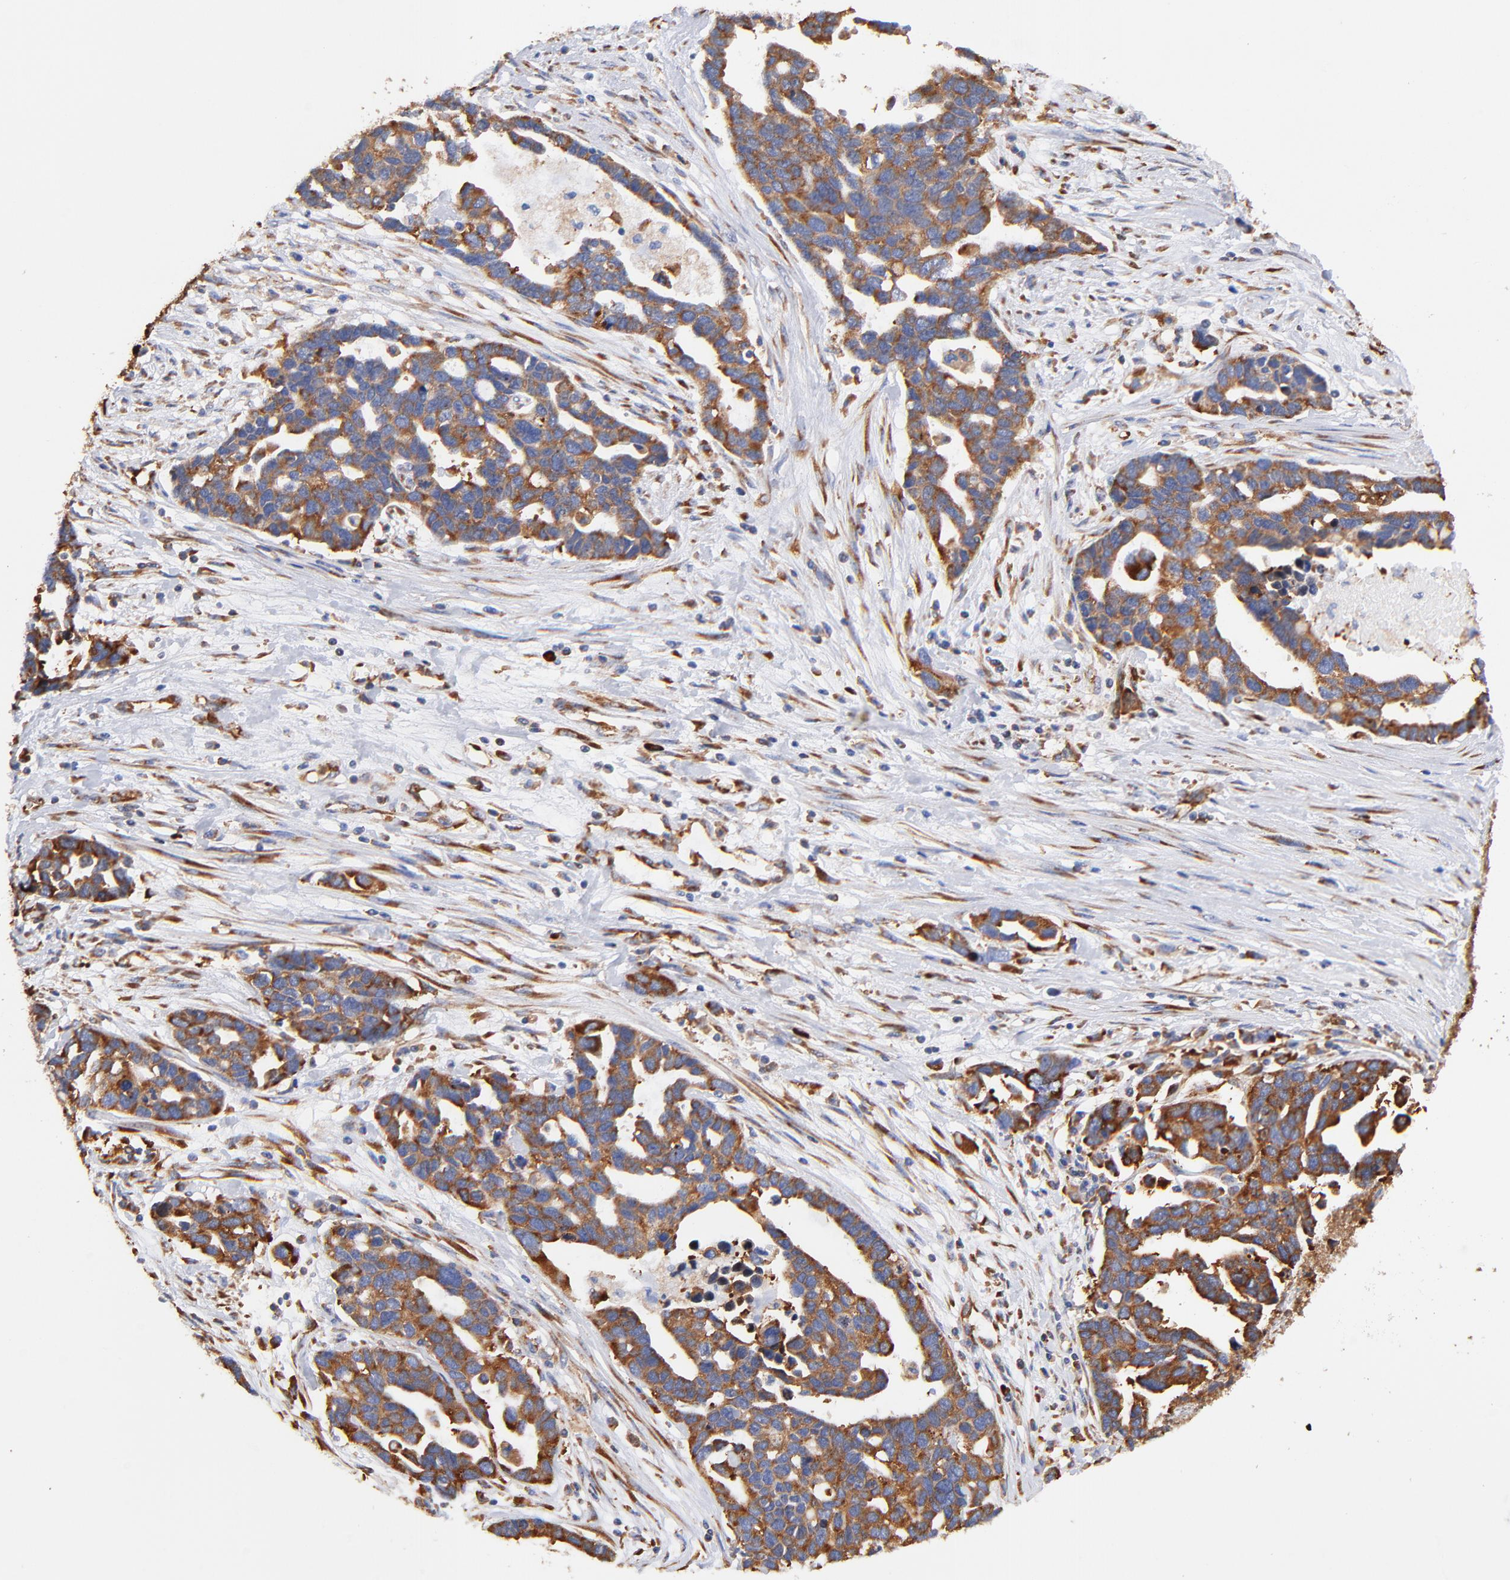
{"staining": {"intensity": "moderate", "quantity": ">75%", "location": "cytoplasmic/membranous"}, "tissue": "ovarian cancer", "cell_type": "Tumor cells", "image_type": "cancer", "snomed": [{"axis": "morphology", "description": "Cystadenocarcinoma, serous, NOS"}, {"axis": "topography", "description": "Ovary"}], "caption": "A brown stain labels moderate cytoplasmic/membranous positivity of a protein in ovarian cancer (serous cystadenocarcinoma) tumor cells.", "gene": "RPL27", "patient": {"sex": "female", "age": 54}}